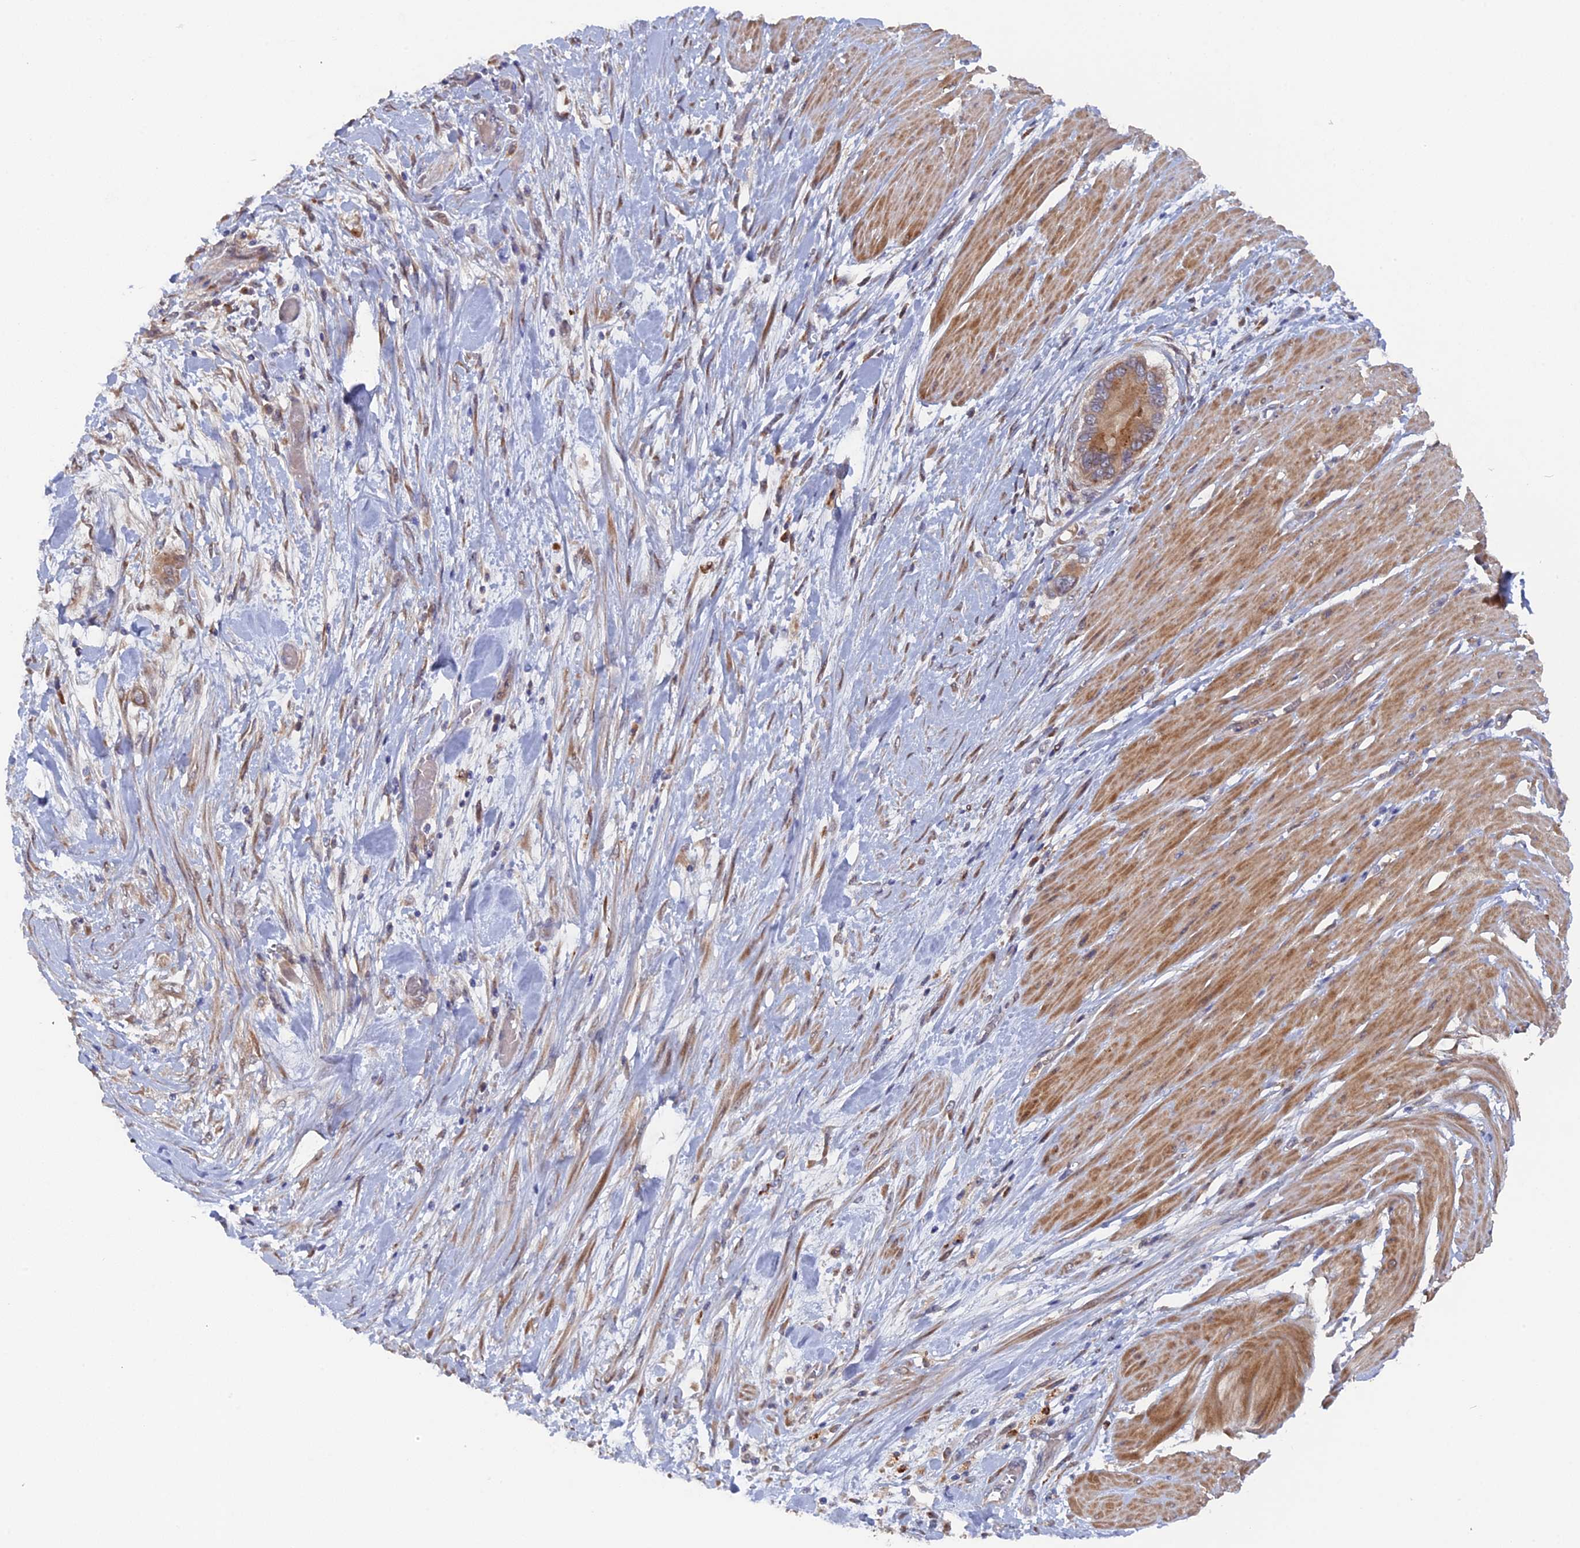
{"staining": {"intensity": "moderate", "quantity": ">75%", "location": "cytoplasmic/membranous"}, "tissue": "pancreatic cancer", "cell_type": "Tumor cells", "image_type": "cancer", "snomed": [{"axis": "morphology", "description": "Adenocarcinoma, NOS"}, {"axis": "topography", "description": "Pancreas"}], "caption": "Protein staining by immunohistochemistry displays moderate cytoplasmic/membranous staining in approximately >75% of tumor cells in pancreatic cancer.", "gene": "VPS37C", "patient": {"sex": "male", "age": 68}}